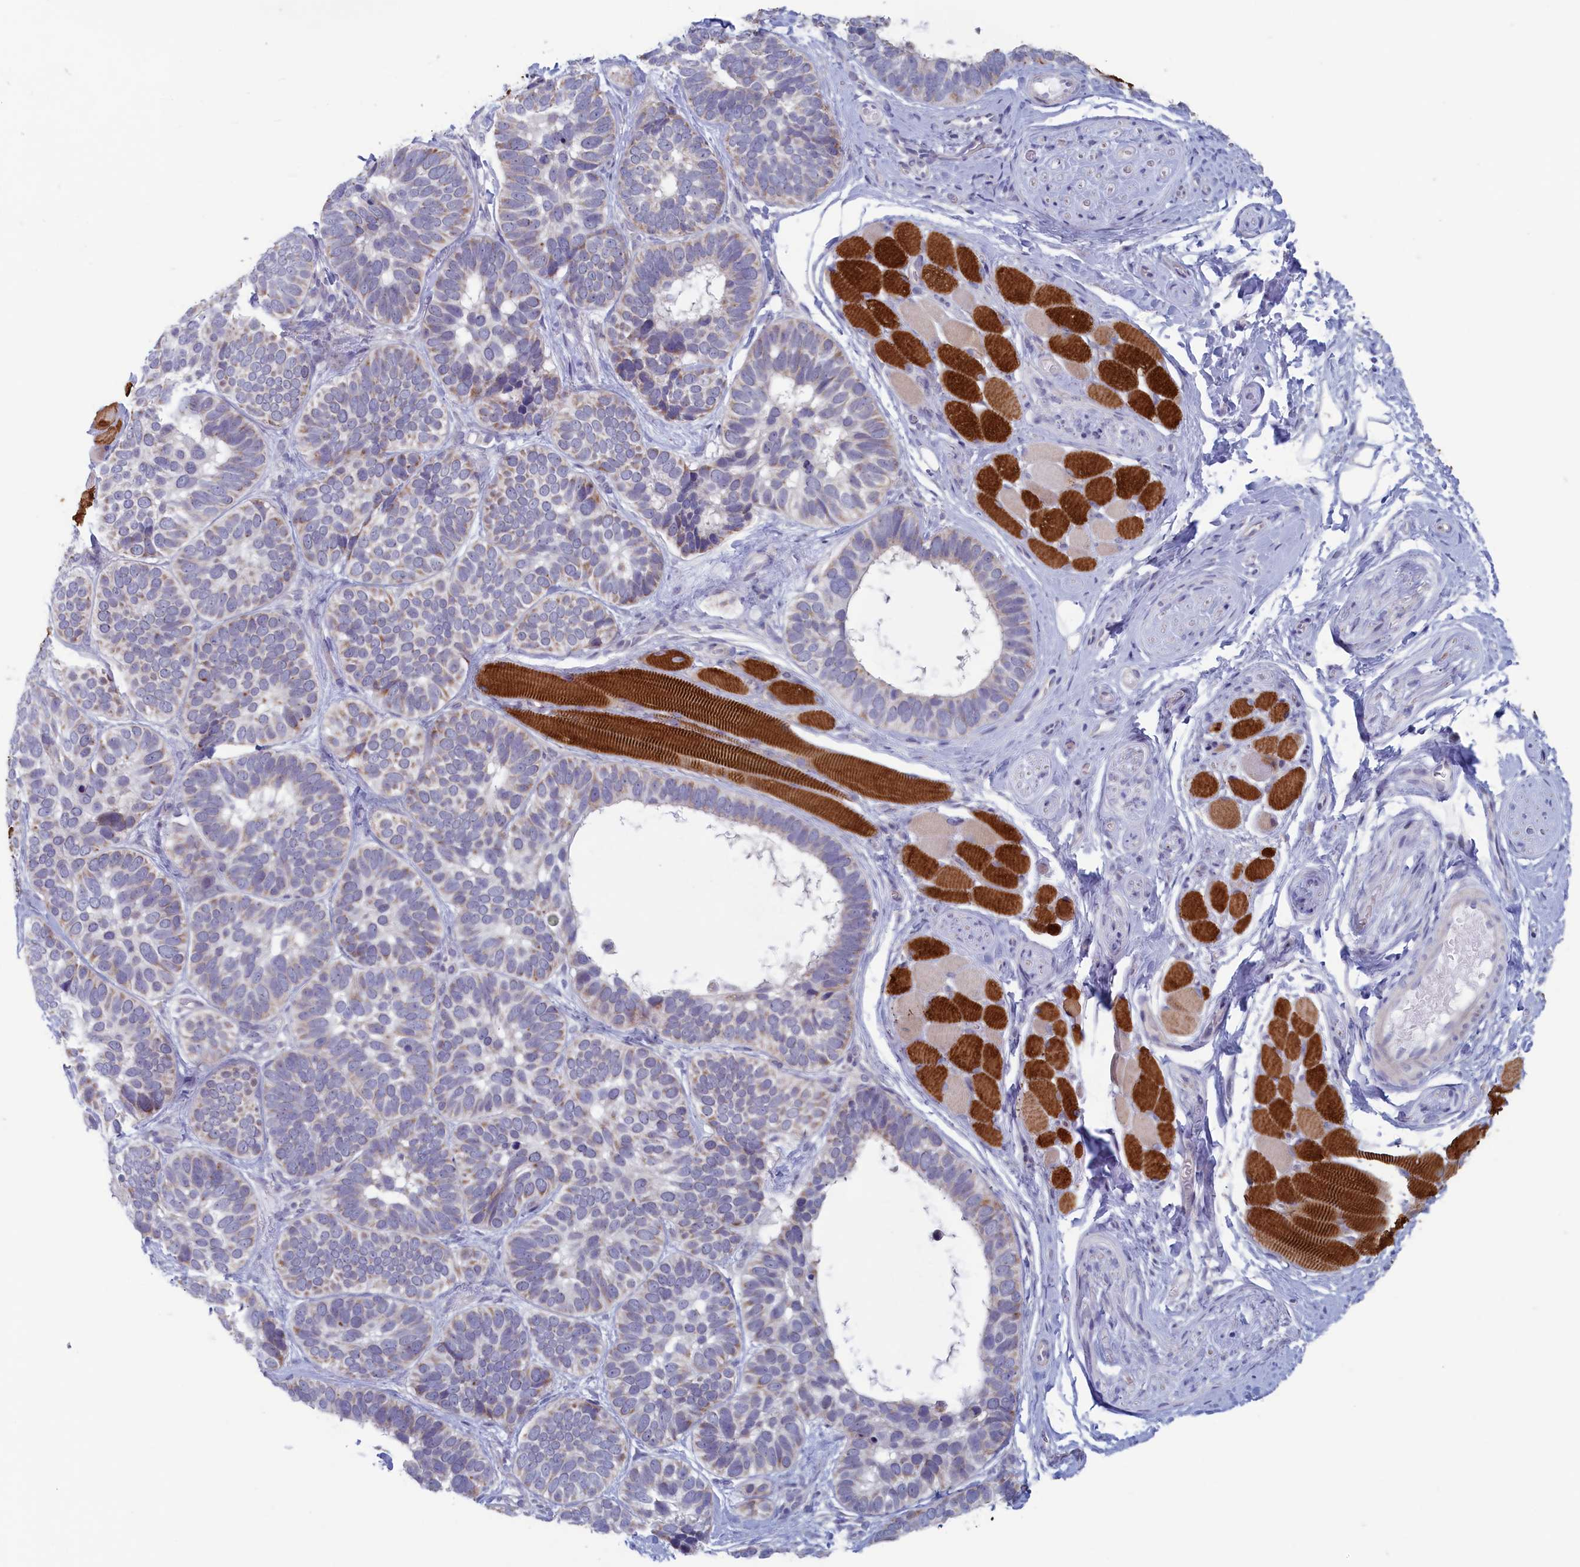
{"staining": {"intensity": "weak", "quantity": "25%-75%", "location": "cytoplasmic/membranous"}, "tissue": "skin cancer", "cell_type": "Tumor cells", "image_type": "cancer", "snomed": [{"axis": "morphology", "description": "Basal cell carcinoma"}, {"axis": "topography", "description": "Skin"}], "caption": "Human skin basal cell carcinoma stained with a protein marker displays weak staining in tumor cells.", "gene": "WDR76", "patient": {"sex": "male", "age": 62}}